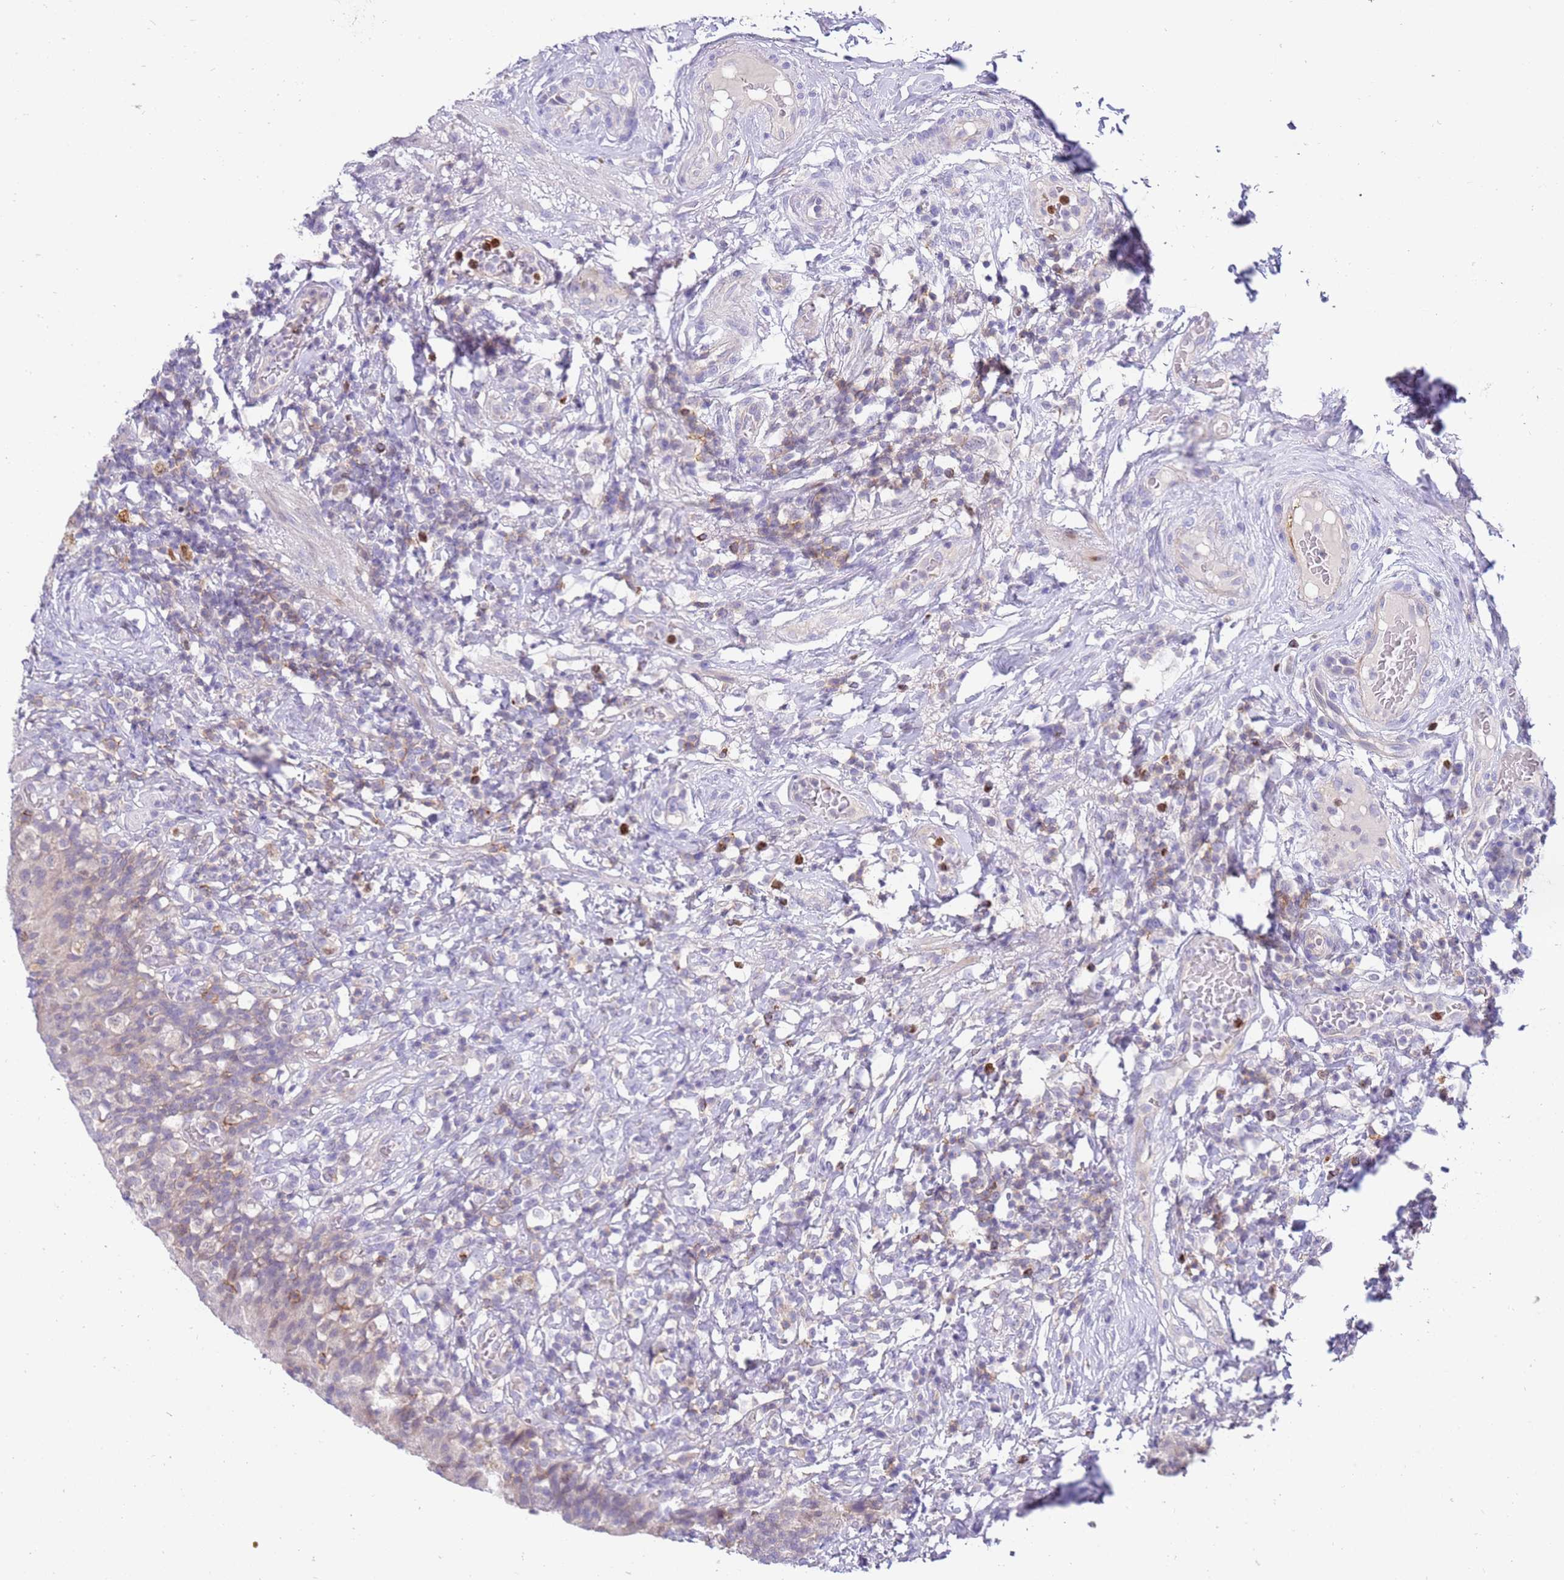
{"staining": {"intensity": "negative", "quantity": "none", "location": "none"}, "tissue": "urinary bladder", "cell_type": "Urothelial cells", "image_type": "normal", "snomed": [{"axis": "morphology", "description": "Normal tissue, NOS"}, {"axis": "morphology", "description": "Inflammation, NOS"}, {"axis": "topography", "description": "Urinary bladder"}], "caption": "Immunohistochemistry of benign human urinary bladder exhibits no expression in urothelial cells. (DAB IHC with hematoxylin counter stain).", "gene": "STK25", "patient": {"sex": "male", "age": 64}}